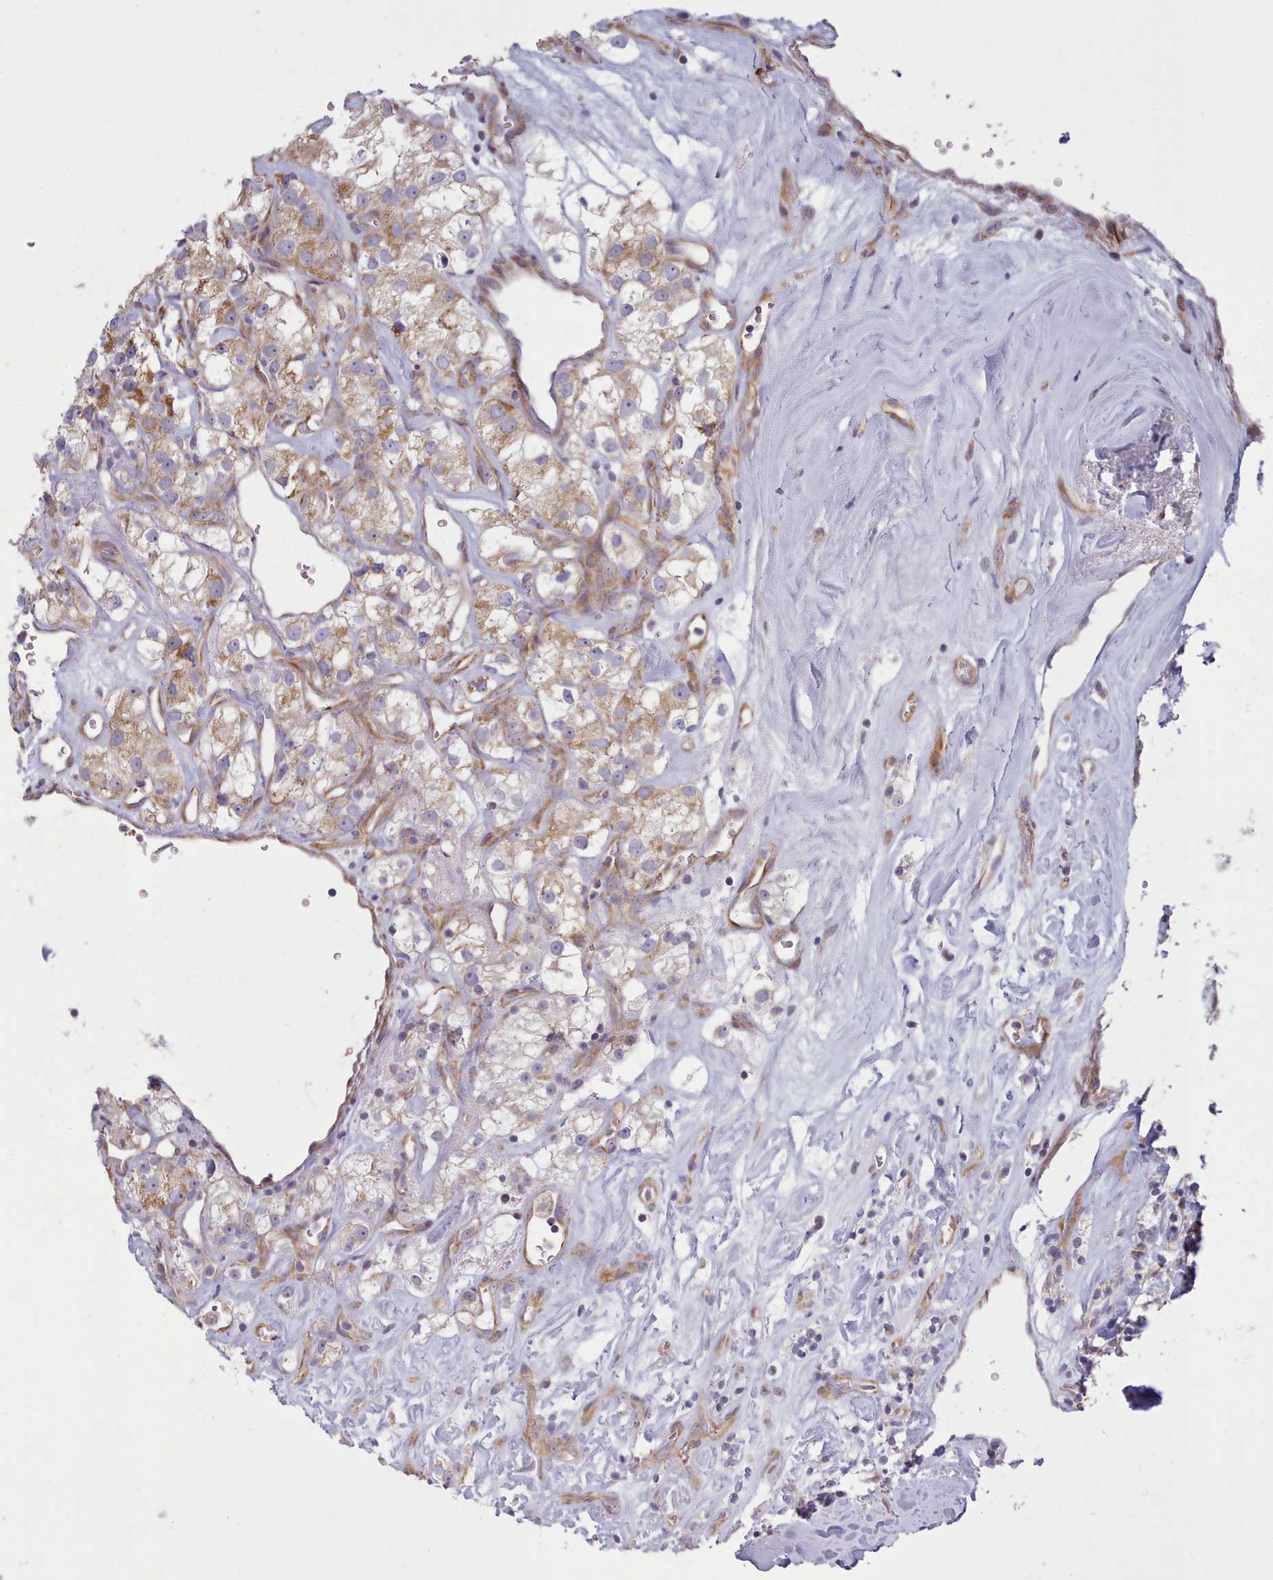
{"staining": {"intensity": "moderate", "quantity": ">75%", "location": "cytoplasmic/membranous"}, "tissue": "renal cancer", "cell_type": "Tumor cells", "image_type": "cancer", "snomed": [{"axis": "morphology", "description": "Adenocarcinoma, NOS"}, {"axis": "topography", "description": "Kidney"}], "caption": "This histopathology image shows immunohistochemistry staining of renal cancer (adenocarcinoma), with medium moderate cytoplasmic/membranous staining in approximately >75% of tumor cells.", "gene": "MRPL21", "patient": {"sex": "male", "age": 77}}